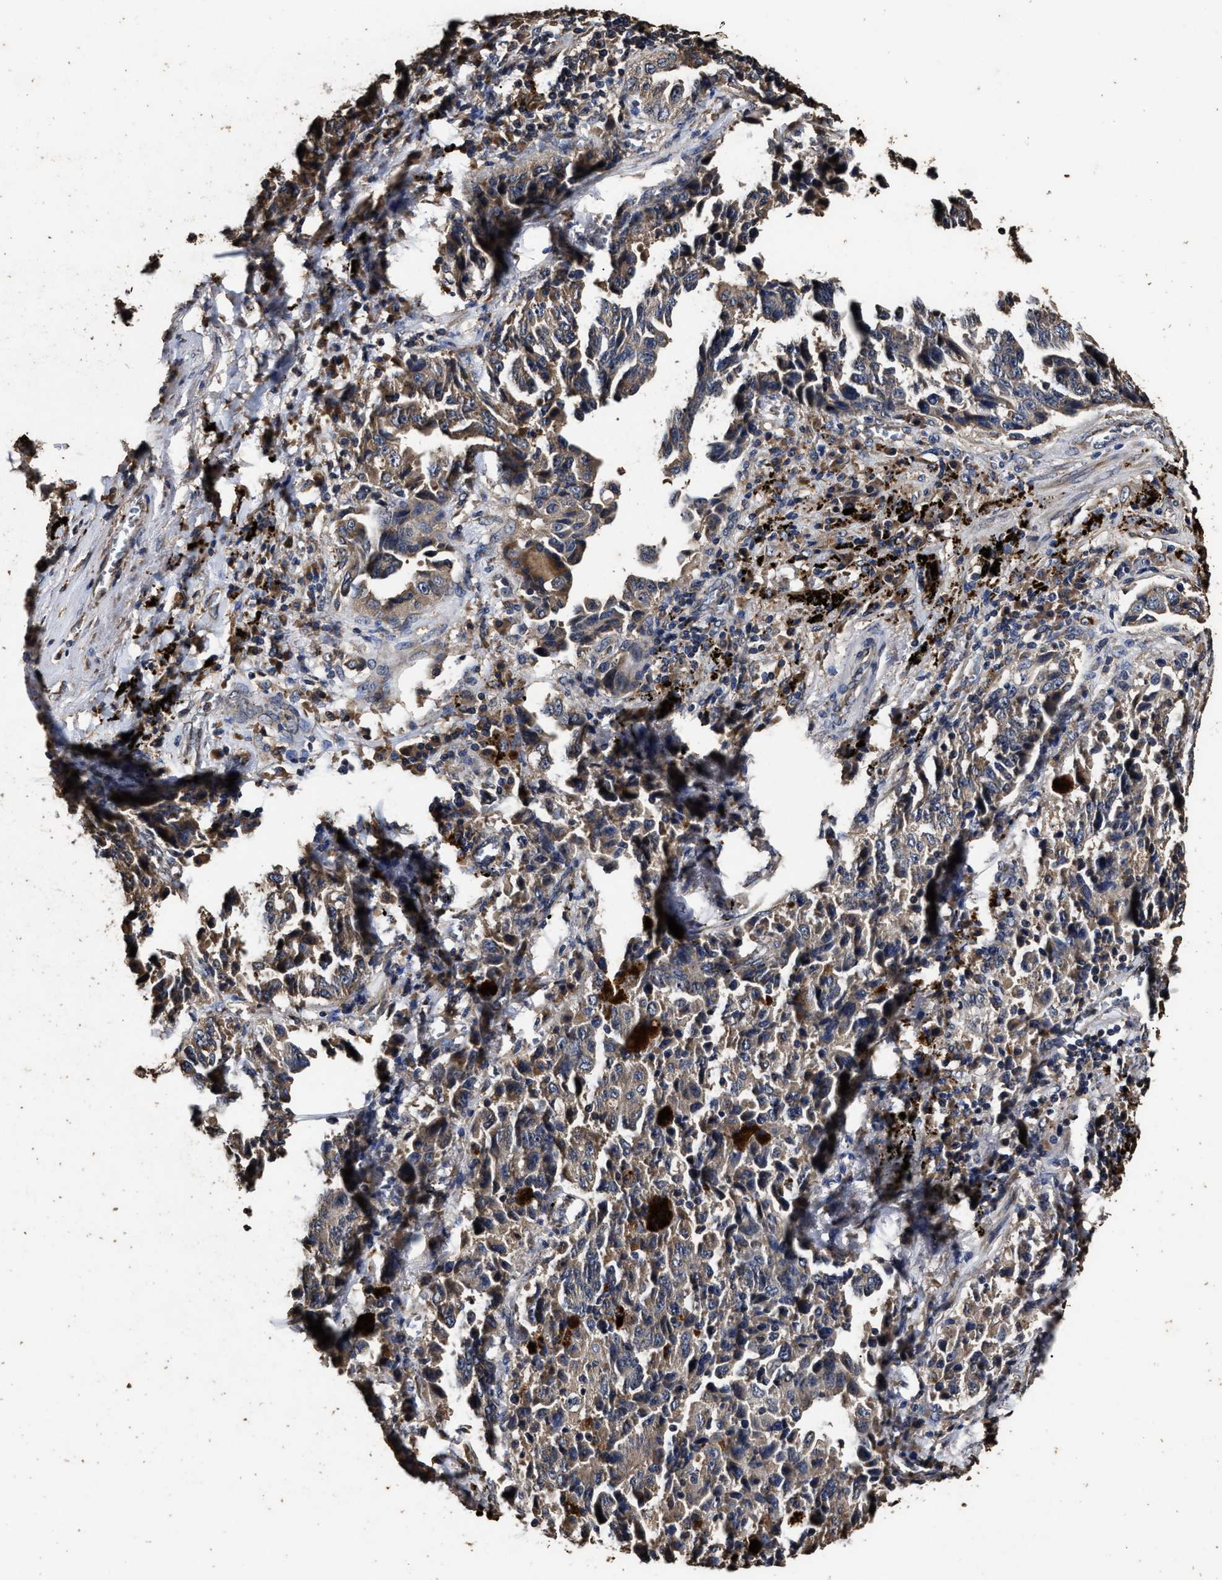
{"staining": {"intensity": "weak", "quantity": "<25%", "location": "cytoplasmic/membranous"}, "tissue": "lung cancer", "cell_type": "Tumor cells", "image_type": "cancer", "snomed": [{"axis": "morphology", "description": "Adenocarcinoma, NOS"}, {"axis": "topography", "description": "Lung"}], "caption": "A photomicrograph of adenocarcinoma (lung) stained for a protein displays no brown staining in tumor cells.", "gene": "PPM1K", "patient": {"sex": "female", "age": 51}}